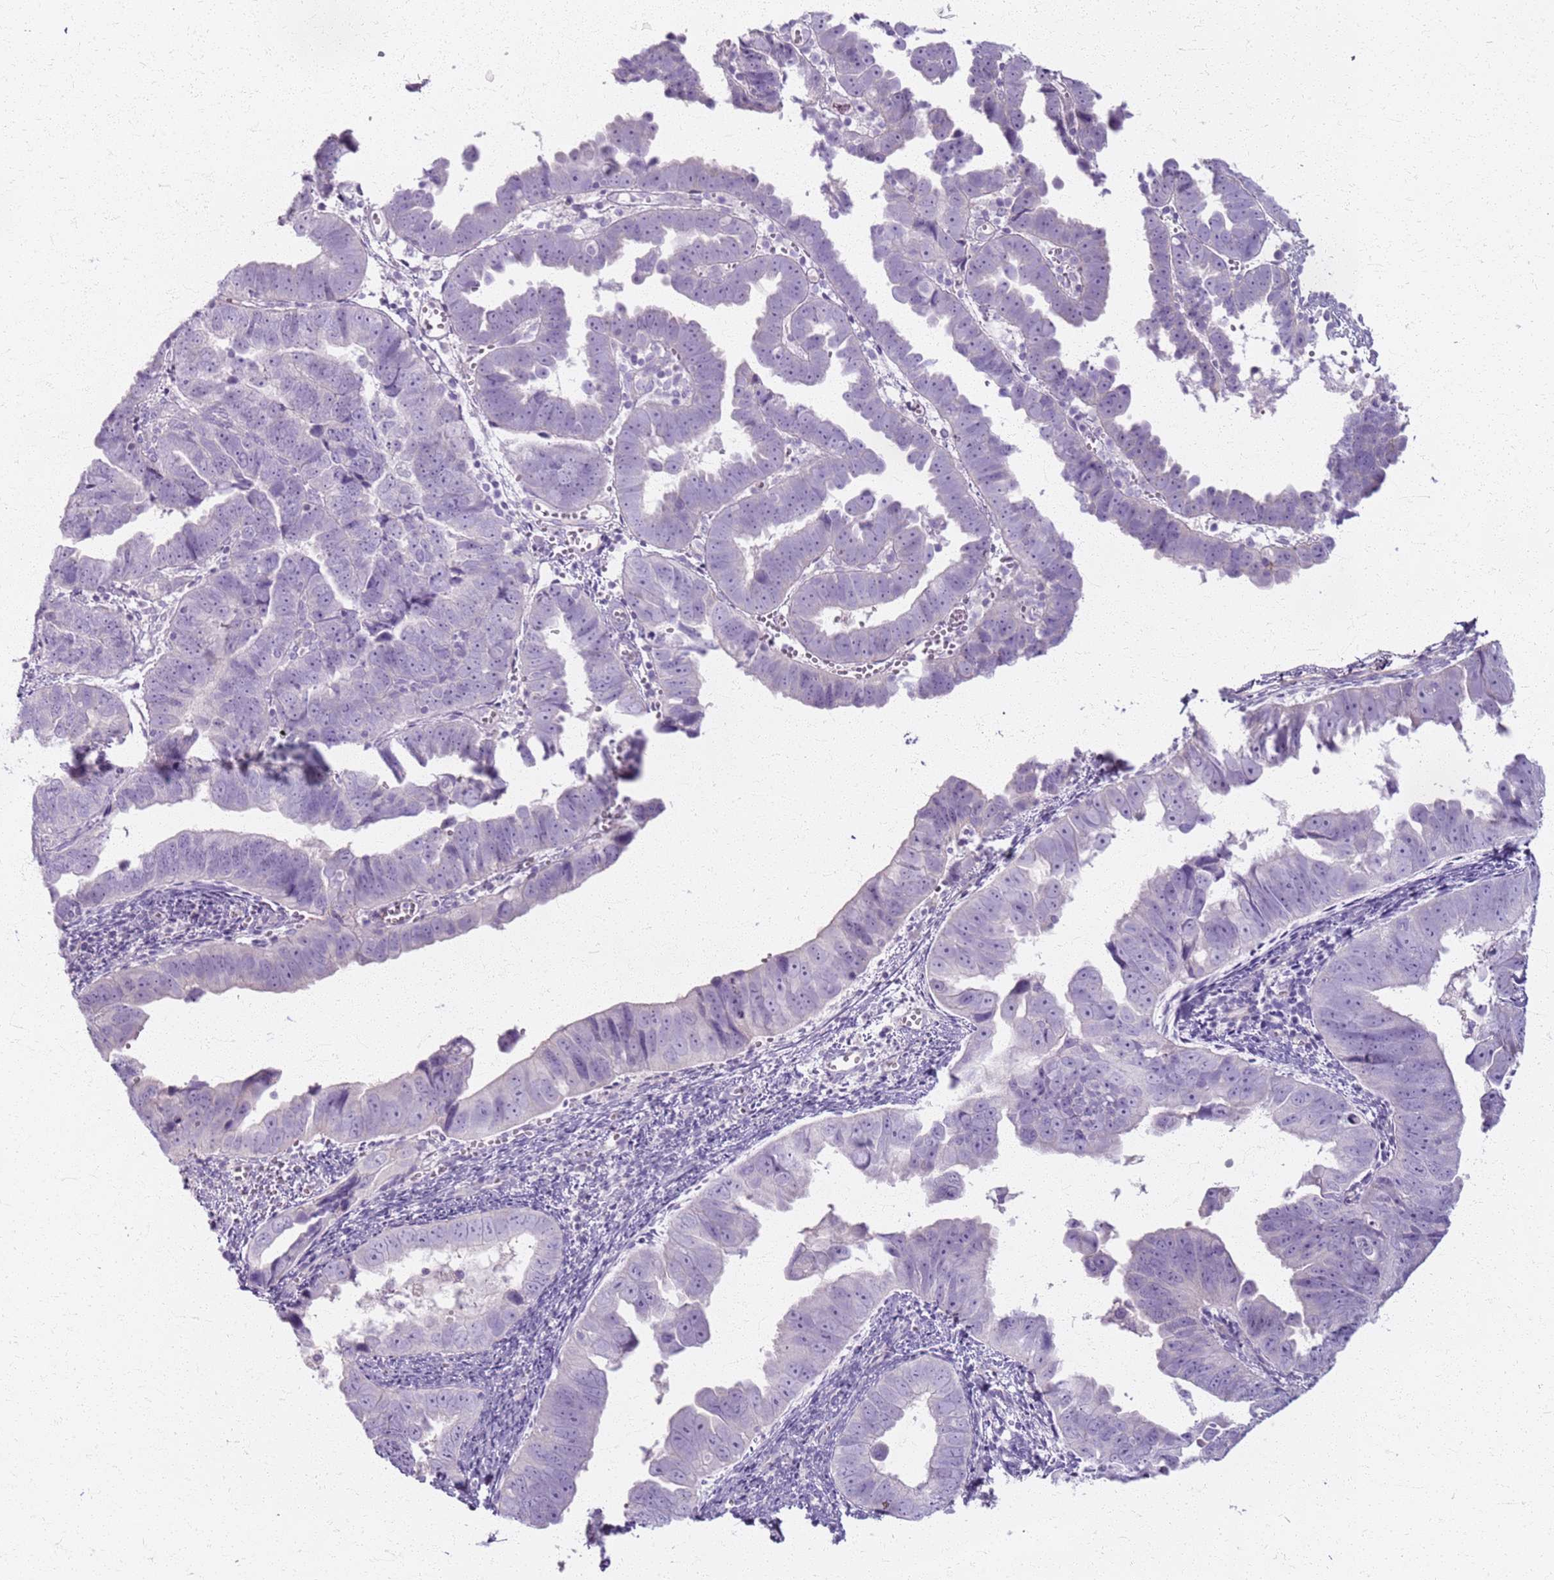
{"staining": {"intensity": "negative", "quantity": "none", "location": "none"}, "tissue": "endometrial cancer", "cell_type": "Tumor cells", "image_type": "cancer", "snomed": [{"axis": "morphology", "description": "Adenocarcinoma, NOS"}, {"axis": "topography", "description": "Endometrium"}], "caption": "An IHC micrograph of endometrial cancer (adenocarcinoma) is shown. There is no staining in tumor cells of endometrial cancer (adenocarcinoma). (DAB IHC, high magnification).", "gene": "CSRP3", "patient": {"sex": "female", "age": 75}}